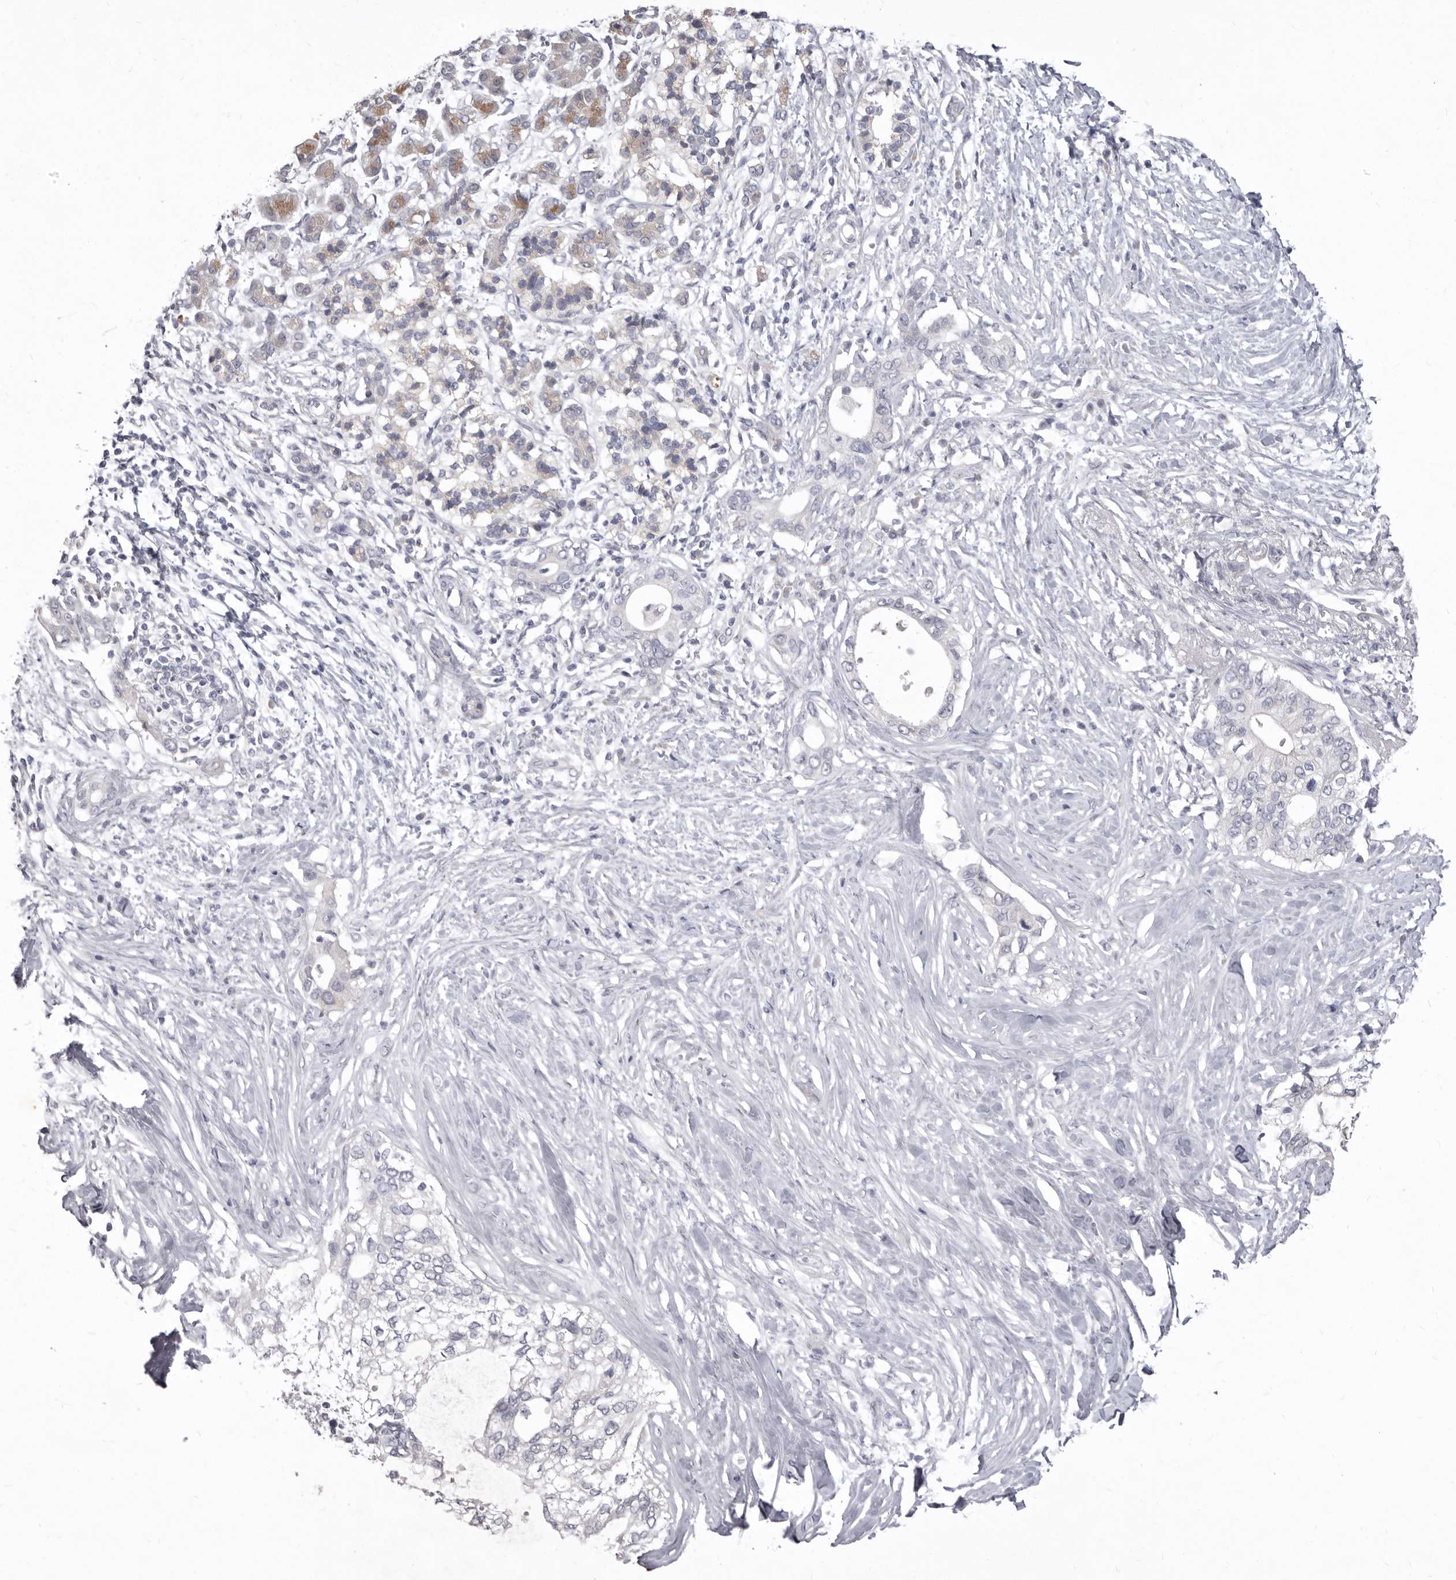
{"staining": {"intensity": "negative", "quantity": "none", "location": "none"}, "tissue": "pancreatic cancer", "cell_type": "Tumor cells", "image_type": "cancer", "snomed": [{"axis": "morphology", "description": "Normal tissue, NOS"}, {"axis": "morphology", "description": "Adenocarcinoma, NOS"}, {"axis": "topography", "description": "Pancreas"}, {"axis": "topography", "description": "Peripheral nerve tissue"}], "caption": "Tumor cells show no significant protein staining in adenocarcinoma (pancreatic). Brightfield microscopy of IHC stained with DAB (3,3'-diaminobenzidine) (brown) and hematoxylin (blue), captured at high magnification.", "gene": "P2RX6", "patient": {"sex": "male", "age": 59}}